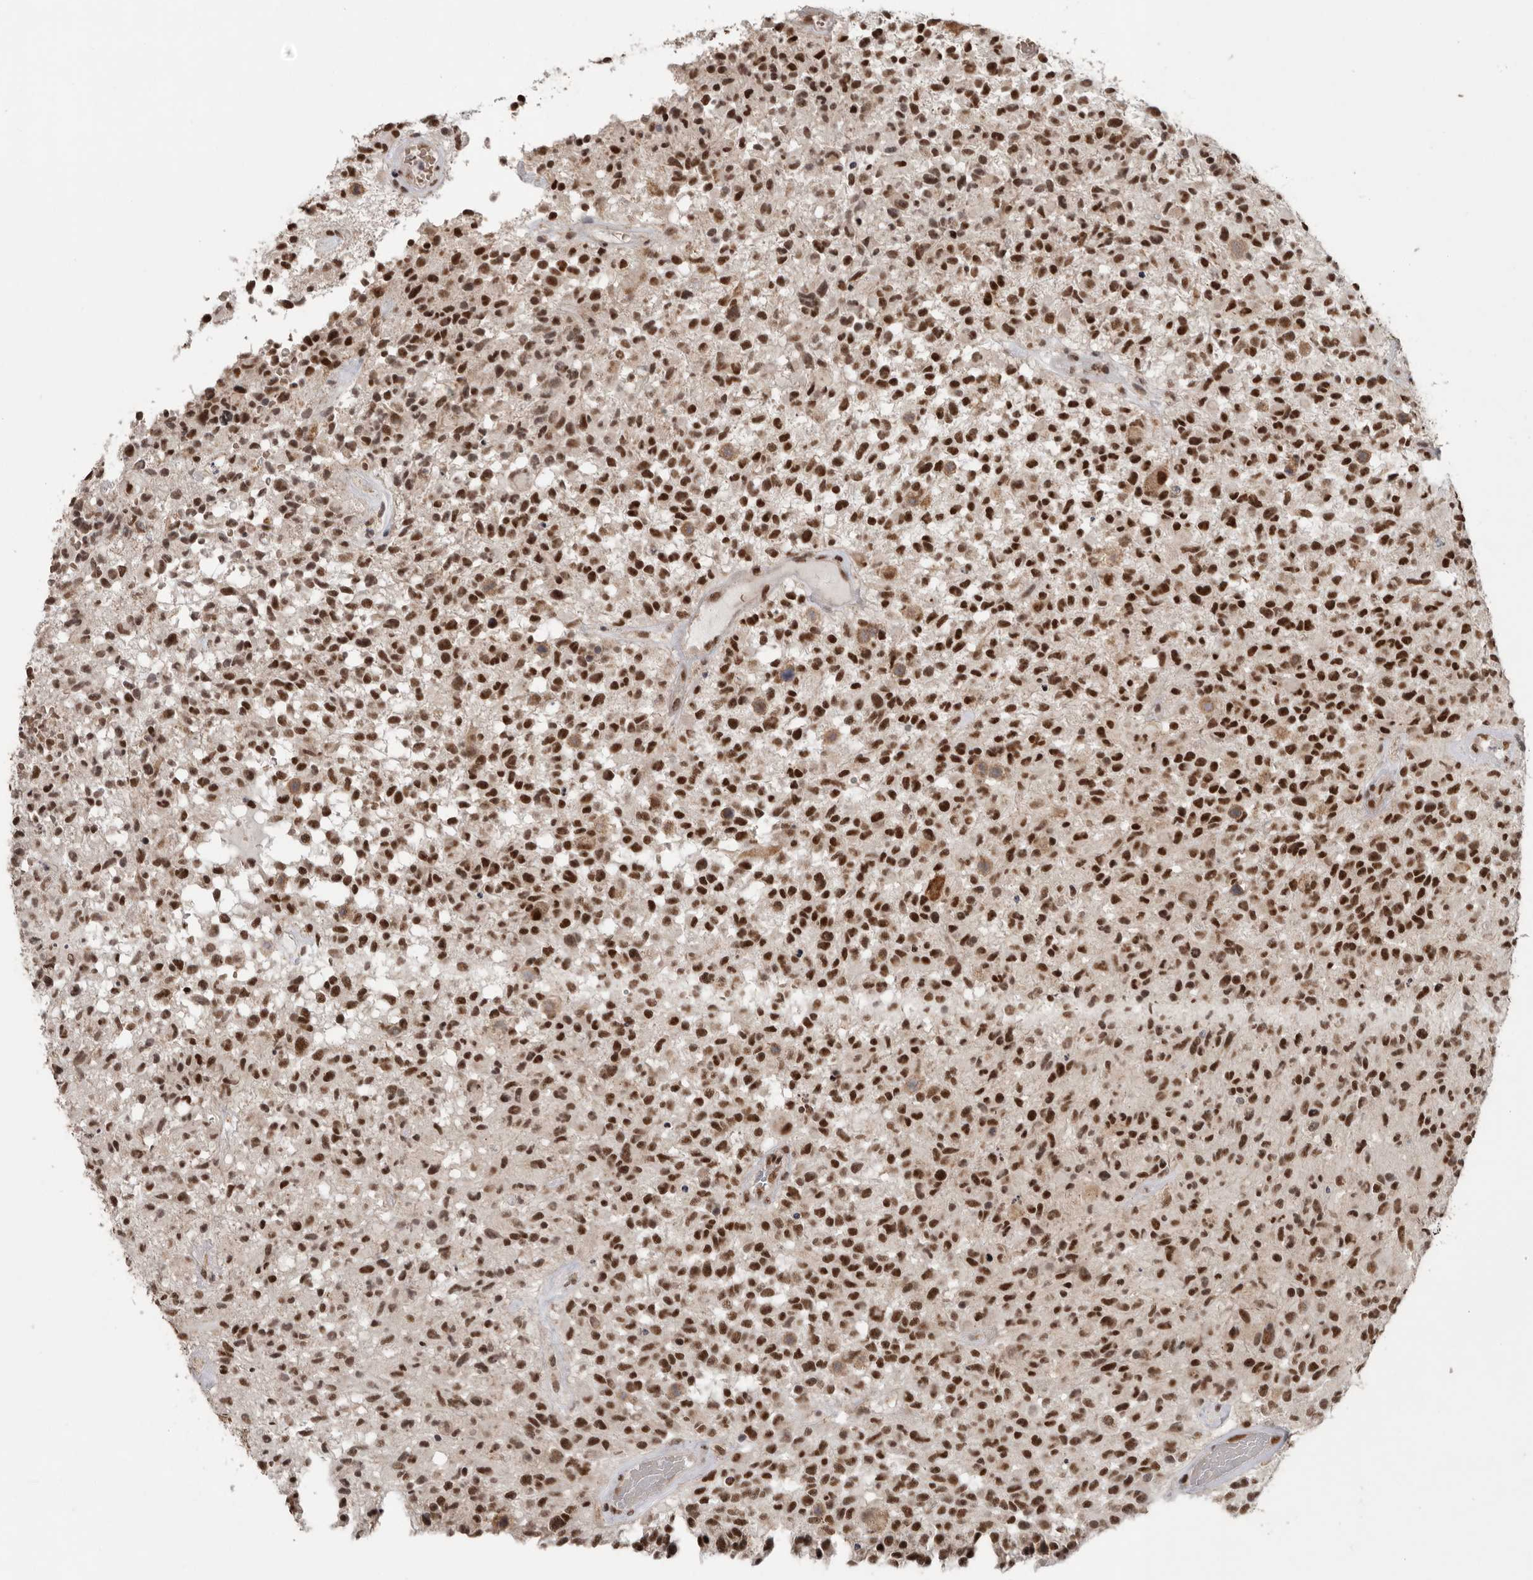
{"staining": {"intensity": "strong", "quantity": ">75%", "location": "nuclear"}, "tissue": "glioma", "cell_type": "Tumor cells", "image_type": "cancer", "snomed": [{"axis": "morphology", "description": "Glioma, malignant, High grade"}, {"axis": "morphology", "description": "Glioblastoma, NOS"}, {"axis": "topography", "description": "Brain"}], "caption": "IHC image of glioma stained for a protein (brown), which exhibits high levels of strong nuclear expression in about >75% of tumor cells.", "gene": "PPP1R10", "patient": {"sex": "male", "age": 60}}